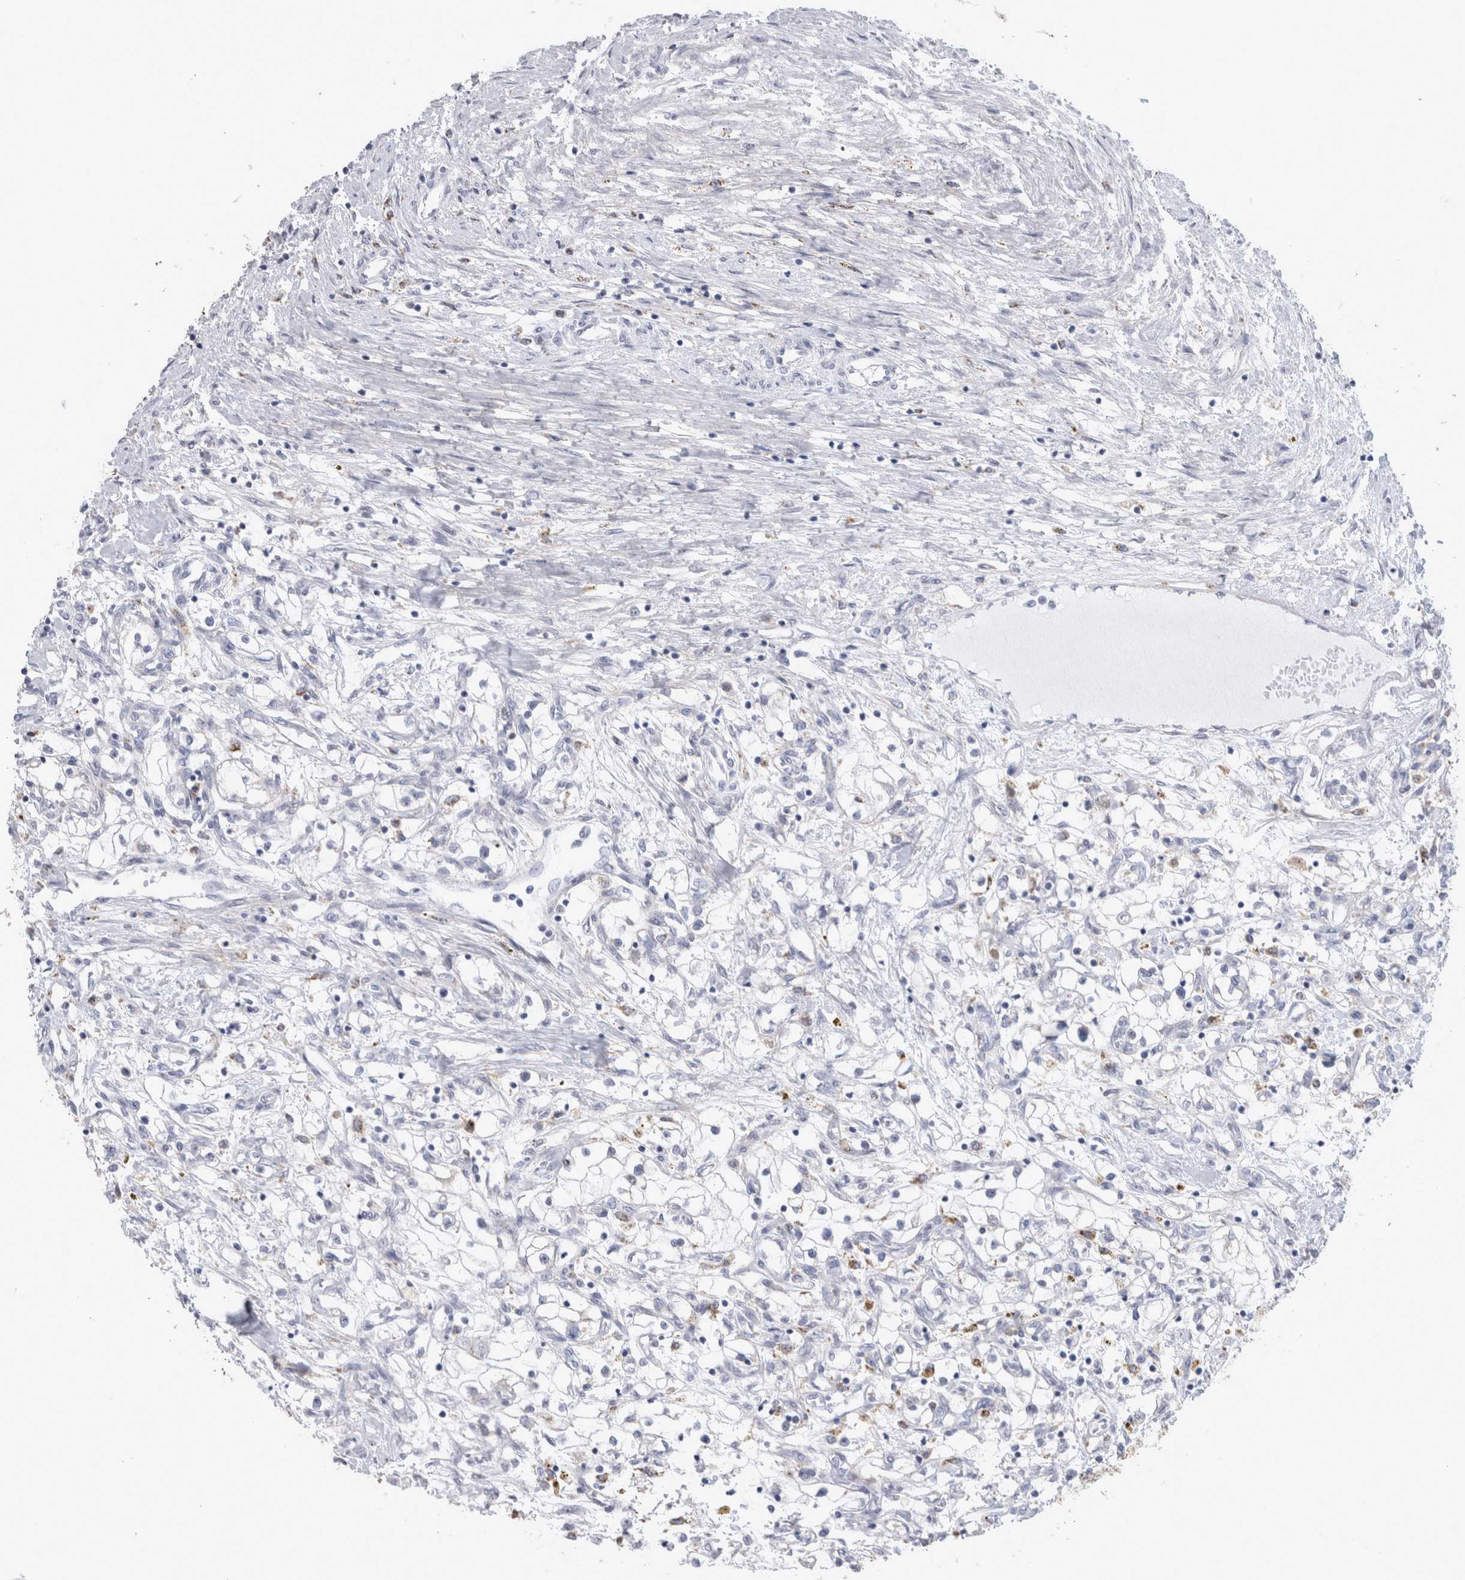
{"staining": {"intensity": "negative", "quantity": "none", "location": "none"}, "tissue": "renal cancer", "cell_type": "Tumor cells", "image_type": "cancer", "snomed": [{"axis": "morphology", "description": "Adenocarcinoma, NOS"}, {"axis": "topography", "description": "Kidney"}], "caption": "Tumor cells are negative for brown protein staining in renal cancer (adenocarcinoma).", "gene": "GATM", "patient": {"sex": "male", "age": 68}}